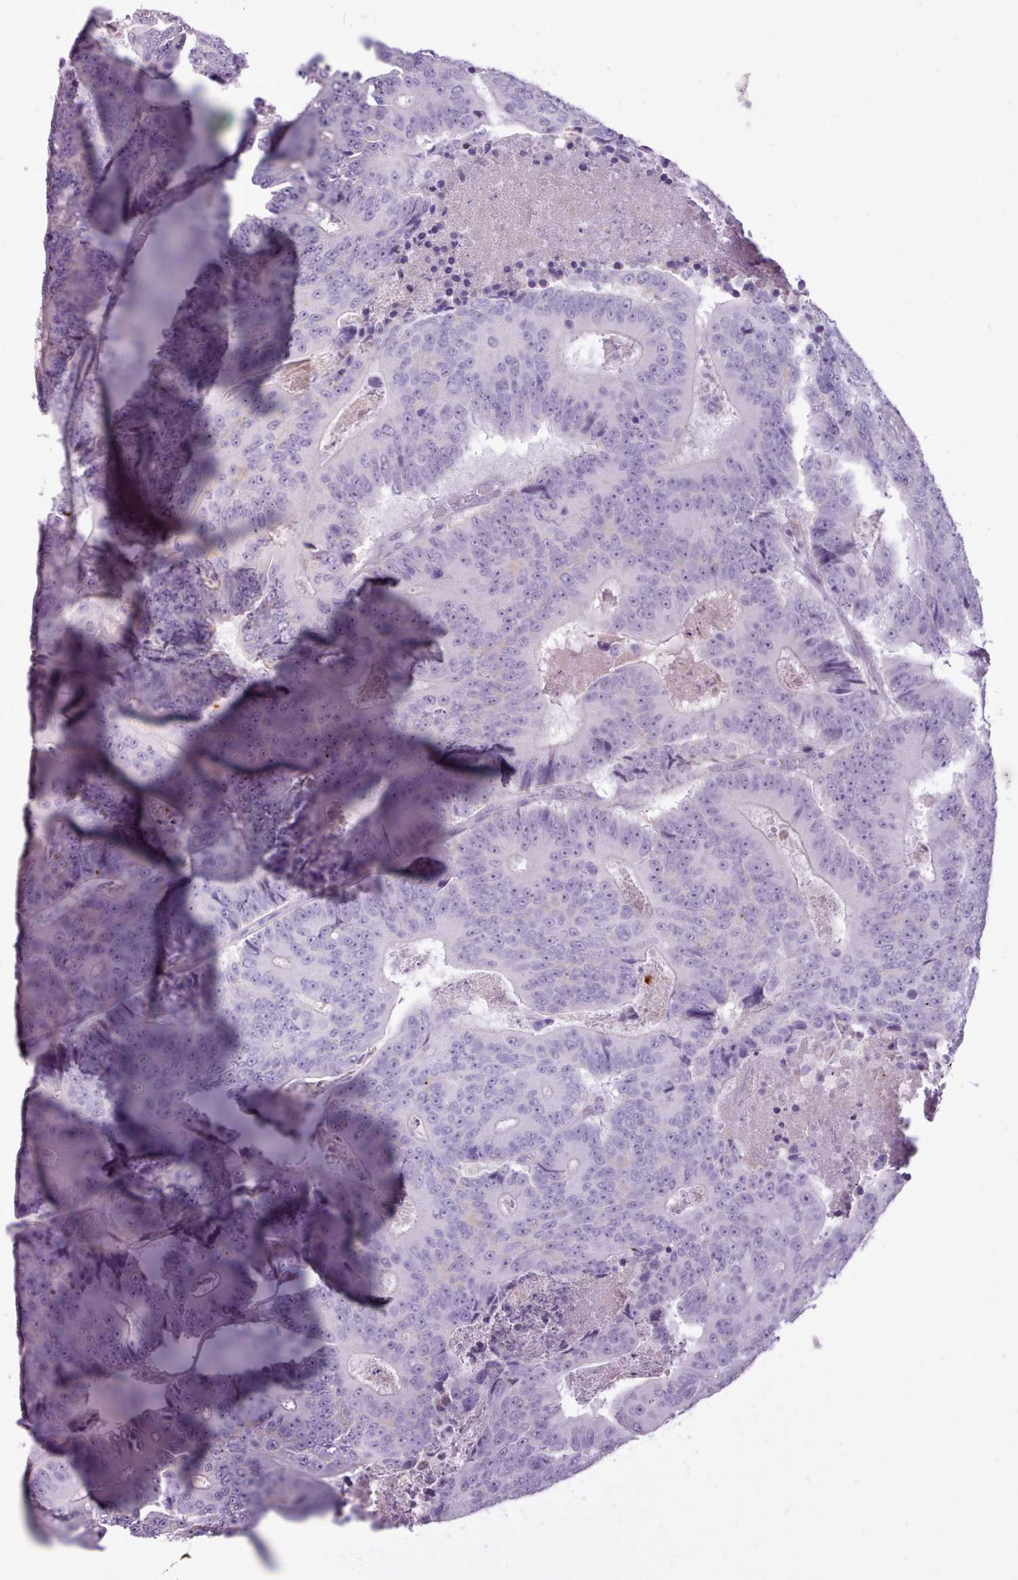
{"staining": {"intensity": "negative", "quantity": "none", "location": "none"}, "tissue": "colorectal cancer", "cell_type": "Tumor cells", "image_type": "cancer", "snomed": [{"axis": "morphology", "description": "Adenocarcinoma, NOS"}, {"axis": "topography", "description": "Colon"}], "caption": "DAB immunohistochemical staining of human adenocarcinoma (colorectal) shows no significant staining in tumor cells. (IHC, brightfield microscopy, high magnification).", "gene": "ATRAID", "patient": {"sex": "male", "age": 83}}